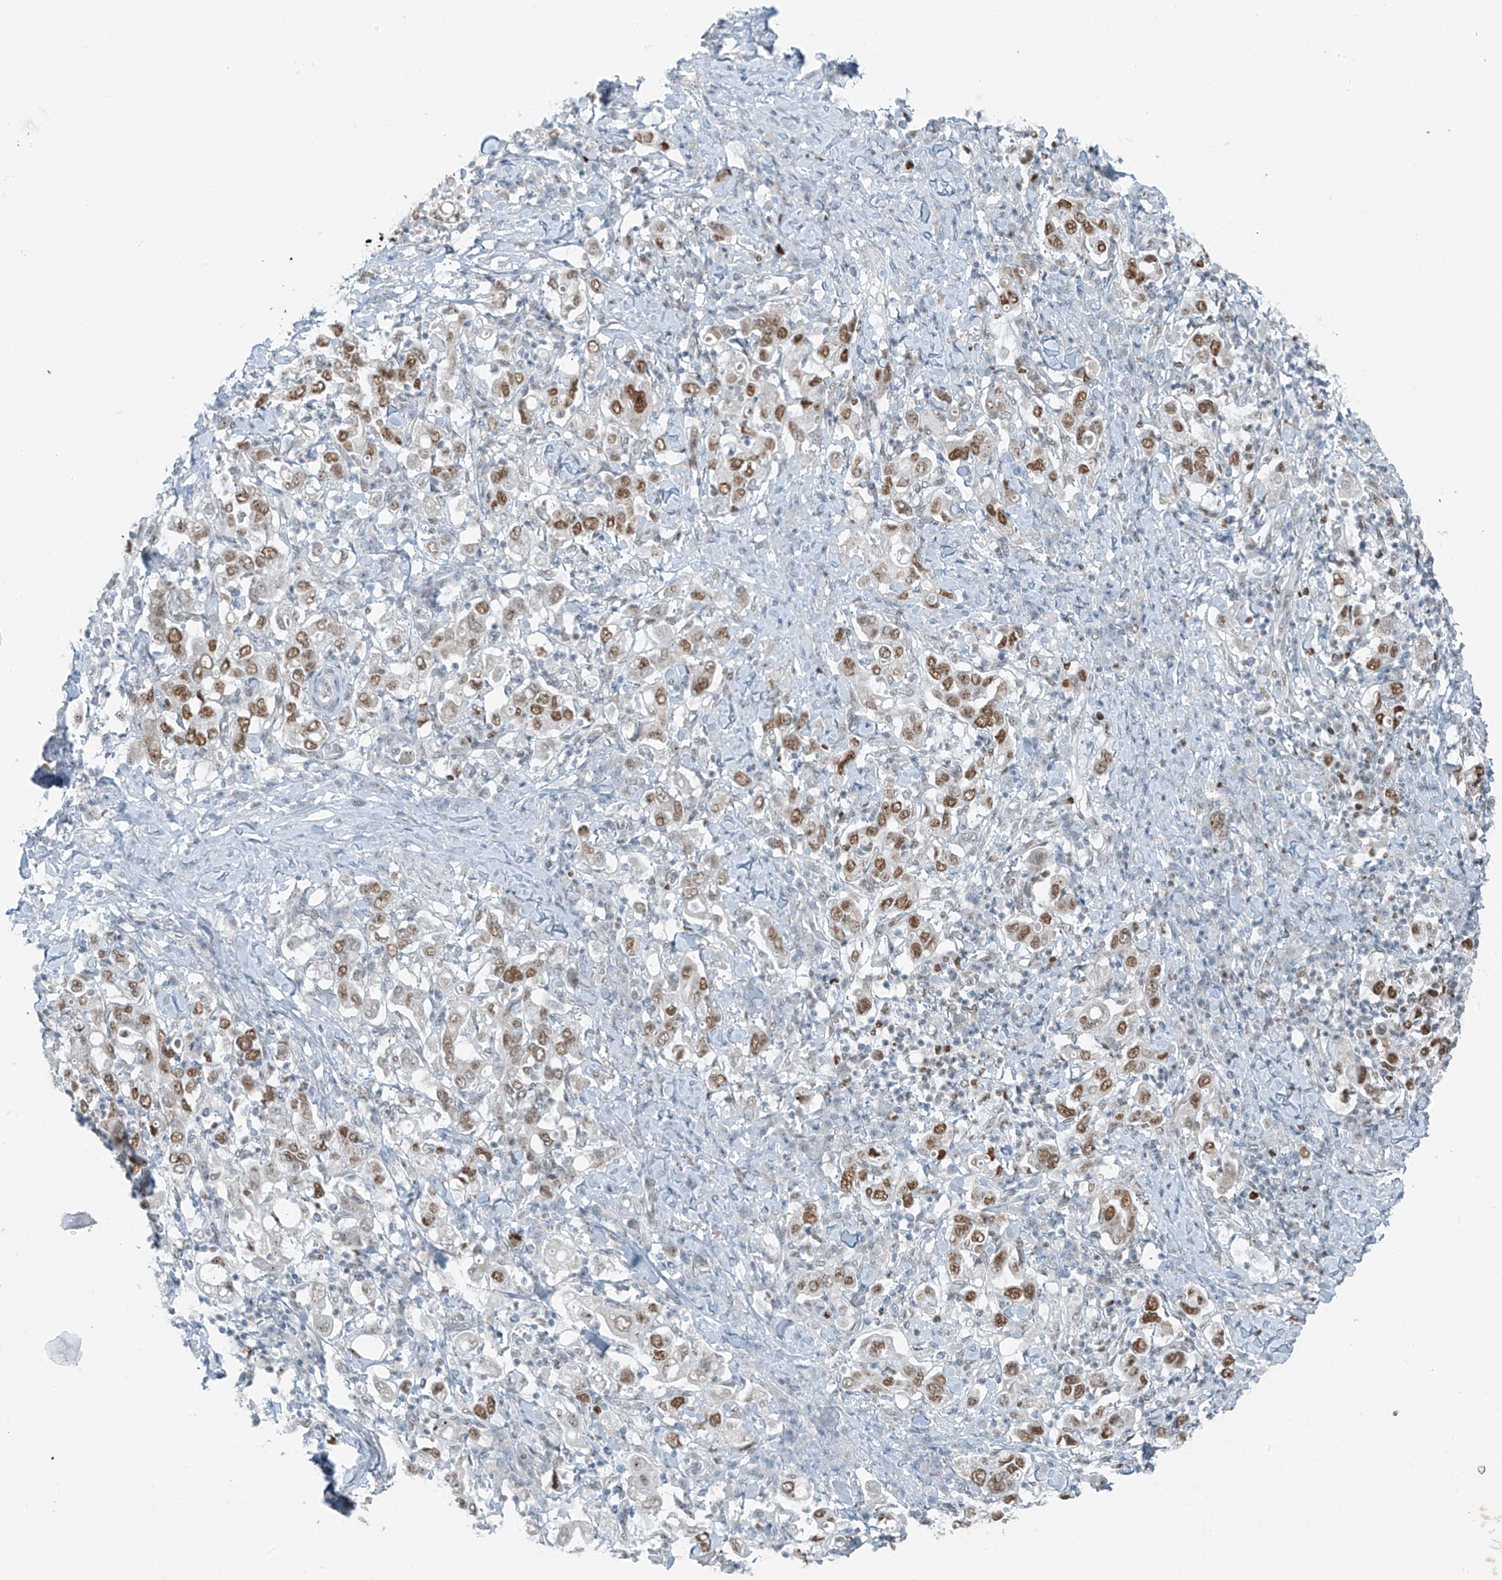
{"staining": {"intensity": "moderate", "quantity": ">75%", "location": "nuclear"}, "tissue": "stomach cancer", "cell_type": "Tumor cells", "image_type": "cancer", "snomed": [{"axis": "morphology", "description": "Adenocarcinoma, NOS"}, {"axis": "topography", "description": "Stomach, upper"}], "caption": "Stomach cancer stained with a brown dye exhibits moderate nuclear positive staining in about >75% of tumor cells.", "gene": "WRNIP1", "patient": {"sex": "male", "age": 62}}